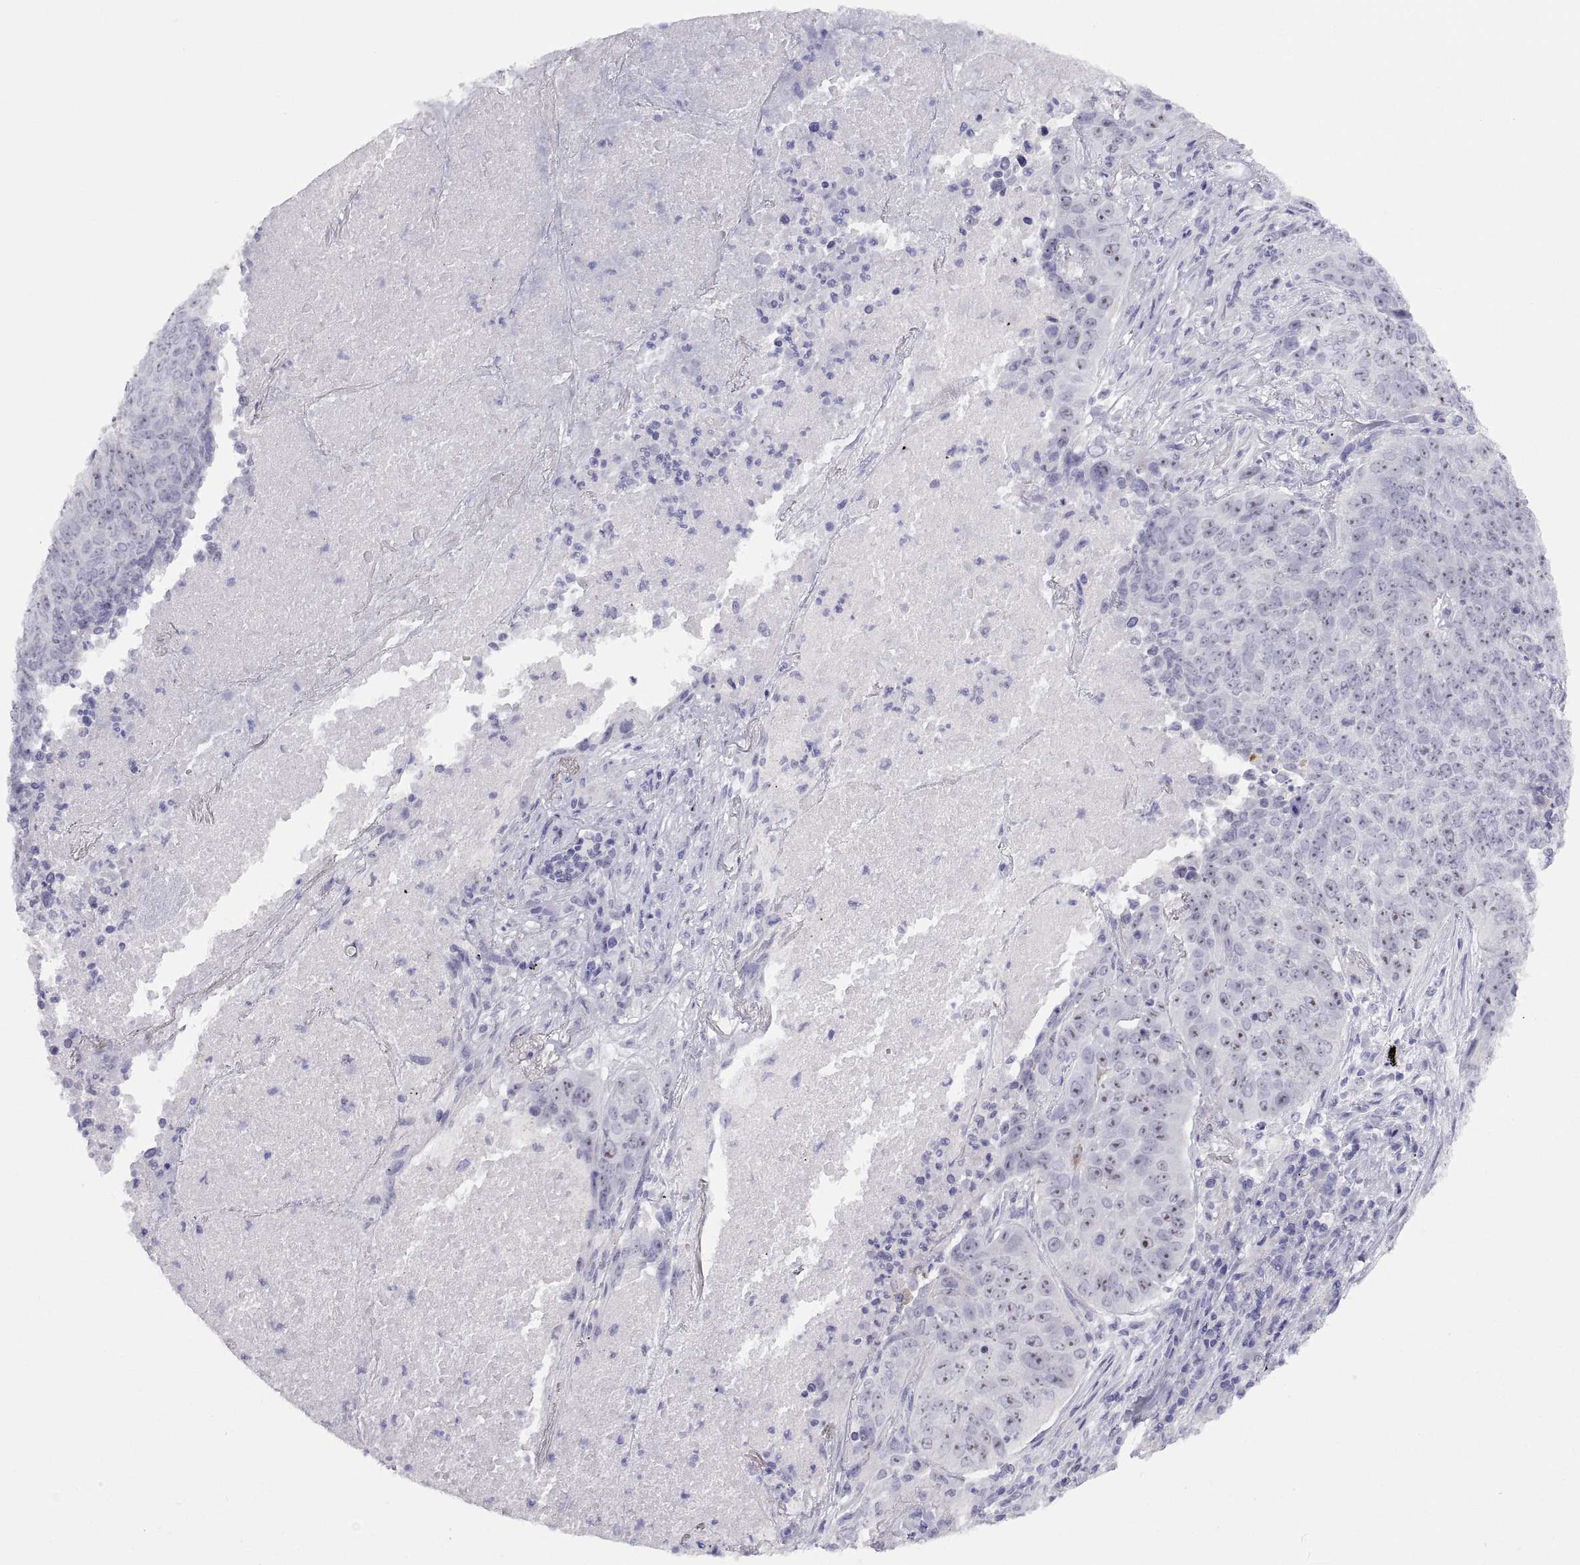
{"staining": {"intensity": "negative", "quantity": "none", "location": "none"}, "tissue": "lung cancer", "cell_type": "Tumor cells", "image_type": "cancer", "snomed": [{"axis": "morphology", "description": "Normal tissue, NOS"}, {"axis": "morphology", "description": "Squamous cell carcinoma, NOS"}, {"axis": "topography", "description": "Bronchus"}, {"axis": "topography", "description": "Lung"}], "caption": "Lung squamous cell carcinoma was stained to show a protein in brown. There is no significant staining in tumor cells. (DAB (3,3'-diaminobenzidine) immunohistochemistry (IHC) with hematoxylin counter stain).", "gene": "VSX2", "patient": {"sex": "male", "age": 64}}